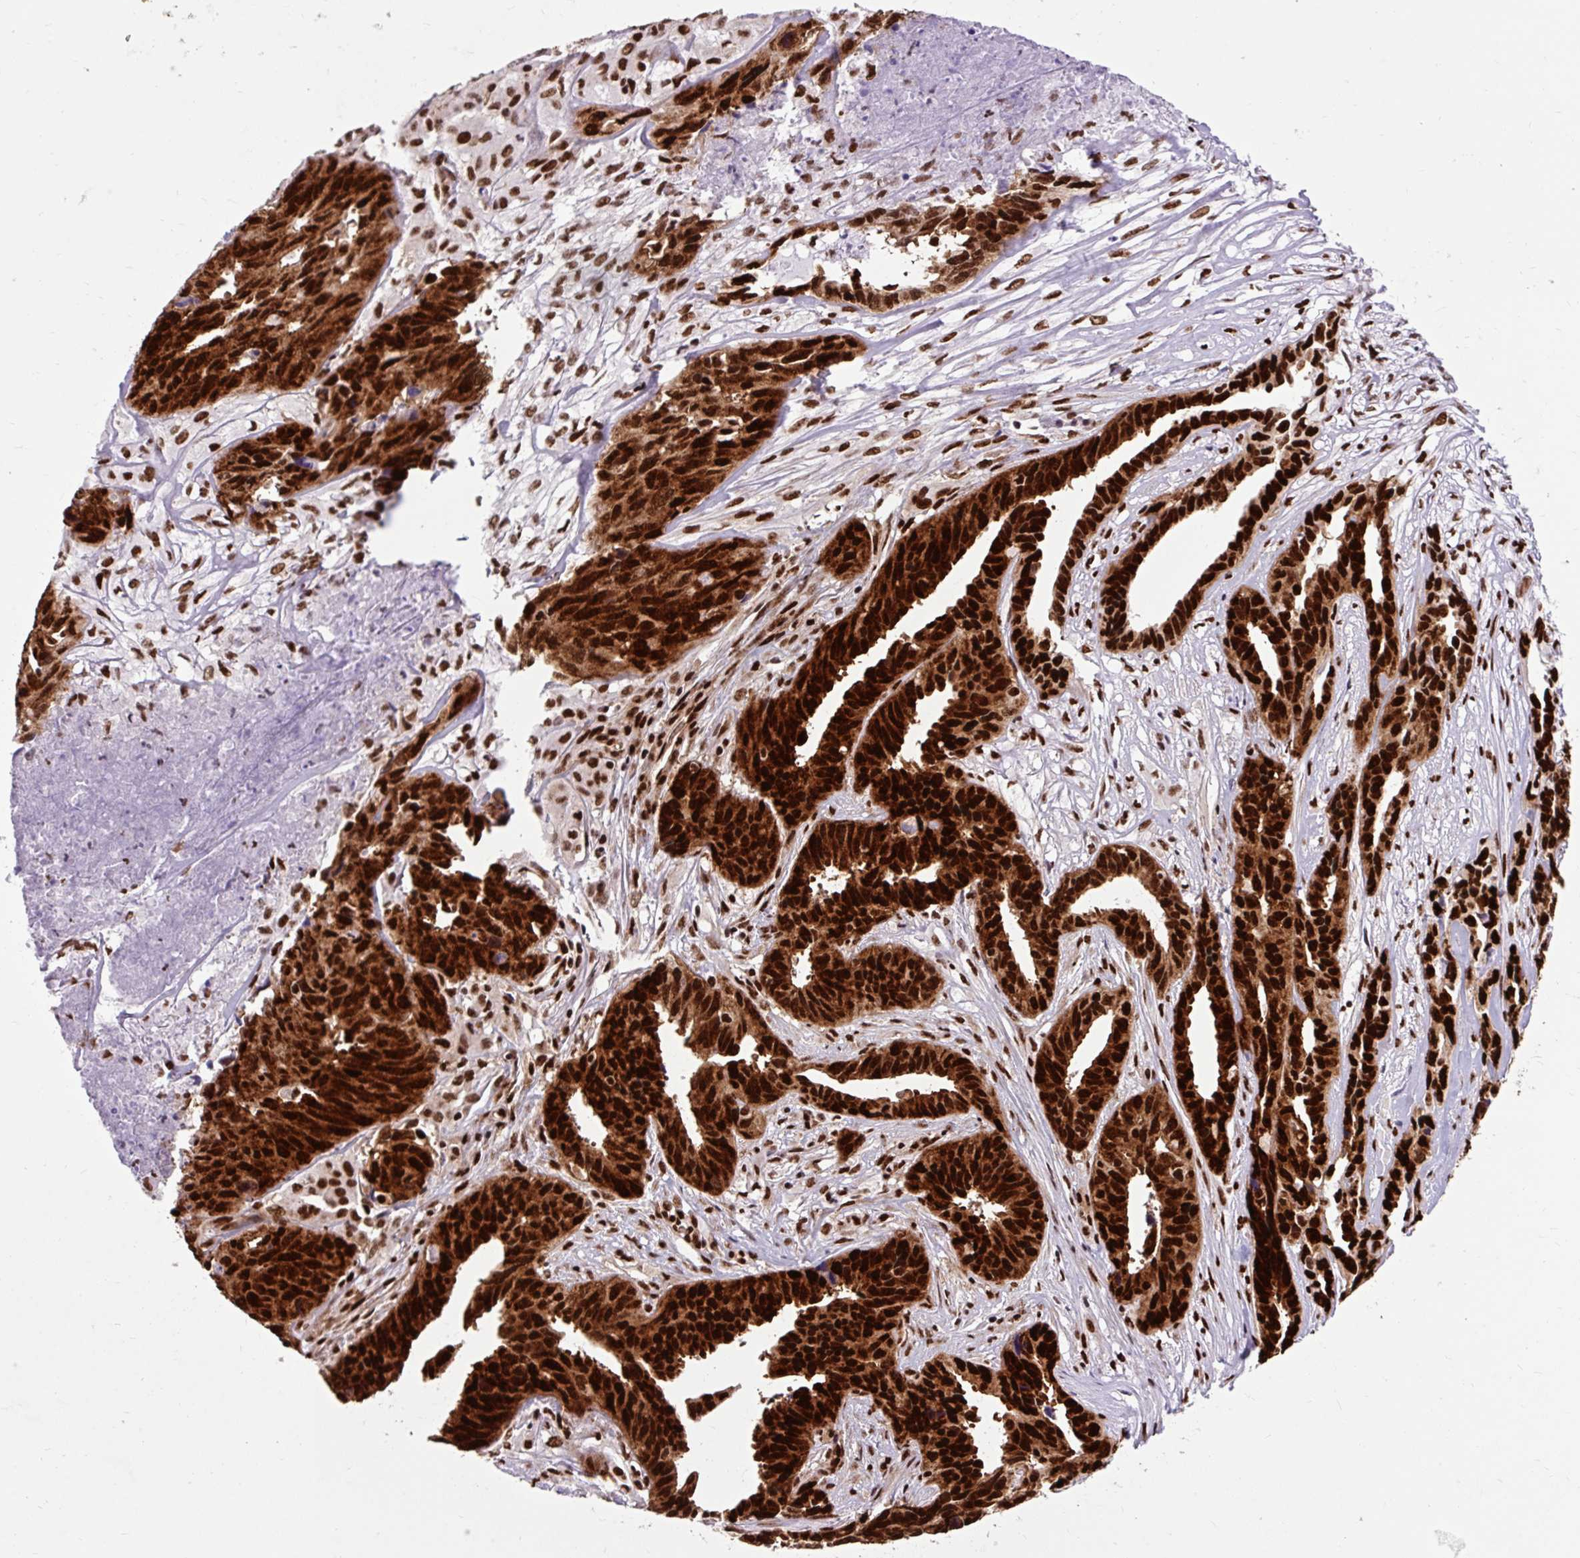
{"staining": {"intensity": "strong", "quantity": ">75%", "location": "cytoplasmic/membranous,nuclear"}, "tissue": "ovarian cancer", "cell_type": "Tumor cells", "image_type": "cancer", "snomed": [{"axis": "morphology", "description": "Cystadenocarcinoma, serous, NOS"}, {"axis": "topography", "description": "Ovary"}], "caption": "Immunohistochemistry (IHC) (DAB (3,3'-diaminobenzidine)) staining of human ovarian cancer reveals strong cytoplasmic/membranous and nuclear protein positivity in about >75% of tumor cells.", "gene": "FUS", "patient": {"sex": "female", "age": 64}}